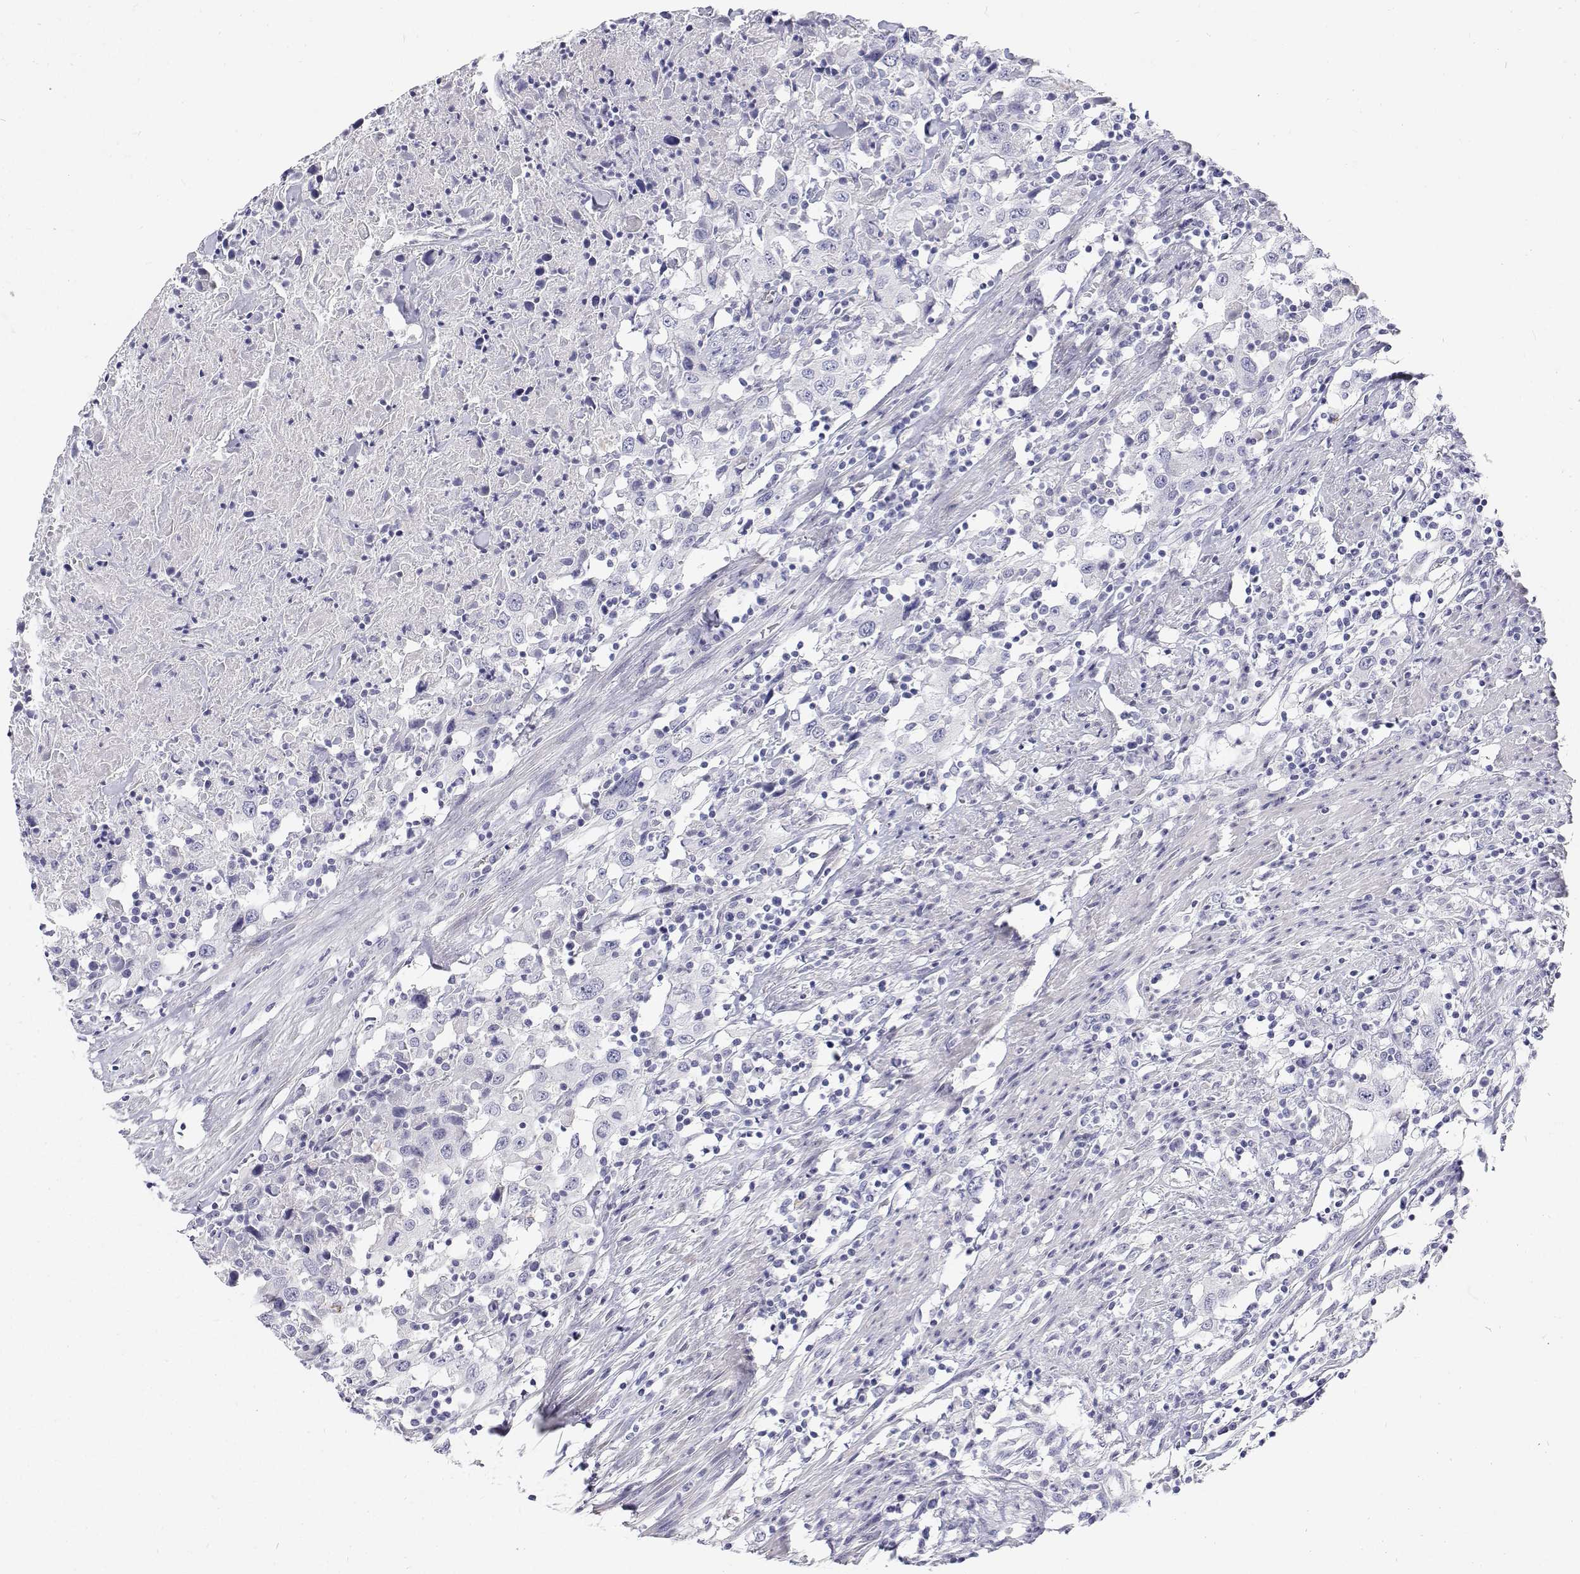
{"staining": {"intensity": "negative", "quantity": "none", "location": "none"}, "tissue": "urothelial cancer", "cell_type": "Tumor cells", "image_type": "cancer", "snomed": [{"axis": "morphology", "description": "Urothelial carcinoma, High grade"}, {"axis": "topography", "description": "Urinary bladder"}], "caption": "Protein analysis of high-grade urothelial carcinoma shows no significant staining in tumor cells. (DAB (3,3'-diaminobenzidine) immunohistochemistry (IHC), high magnification).", "gene": "NCR2", "patient": {"sex": "male", "age": 61}}